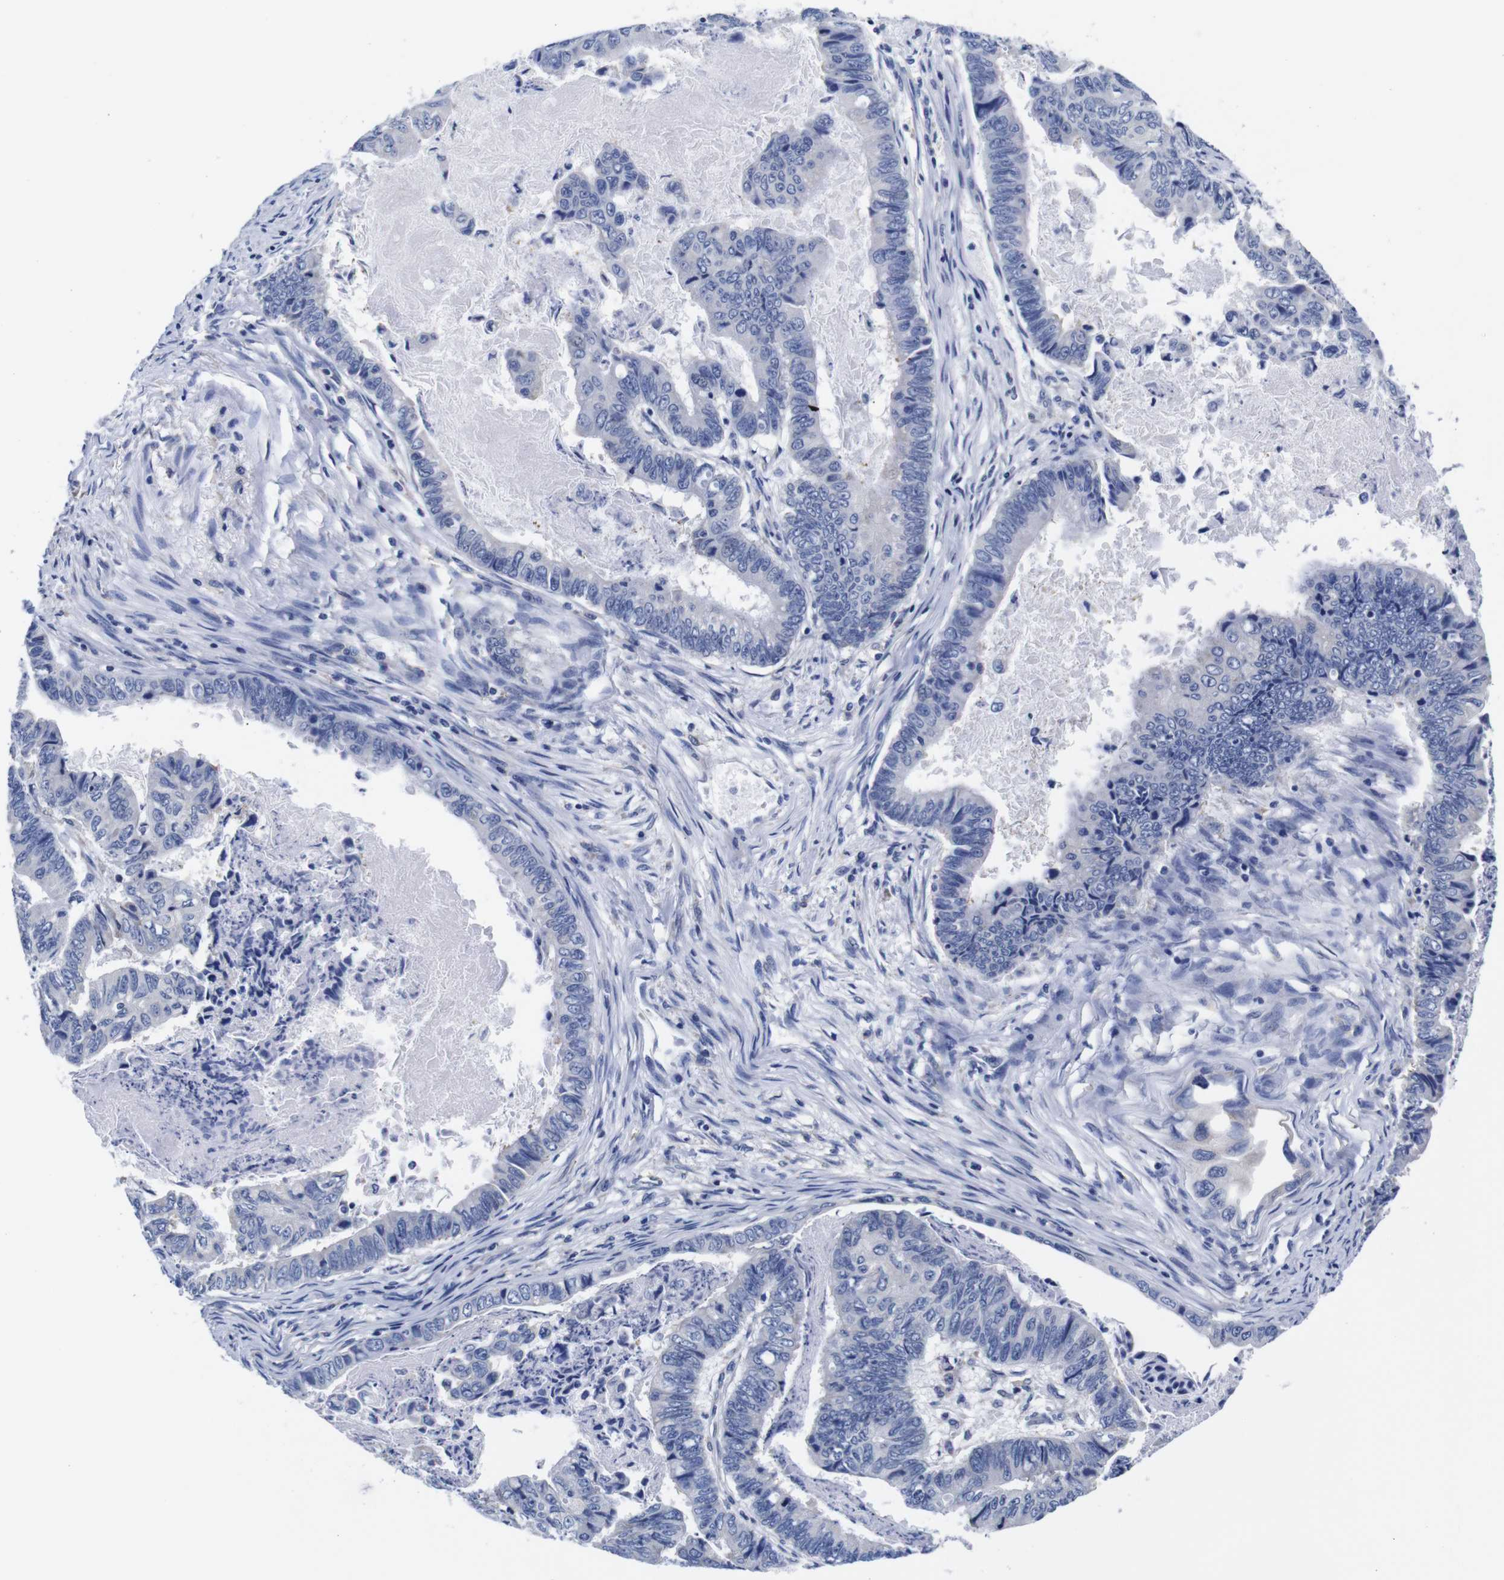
{"staining": {"intensity": "negative", "quantity": "none", "location": "none"}, "tissue": "stomach cancer", "cell_type": "Tumor cells", "image_type": "cancer", "snomed": [{"axis": "morphology", "description": "Adenocarcinoma, NOS"}, {"axis": "topography", "description": "Stomach, lower"}], "caption": "Stomach cancer (adenocarcinoma) stained for a protein using immunohistochemistry (IHC) shows no positivity tumor cells.", "gene": "CLEC4G", "patient": {"sex": "male", "age": 77}}